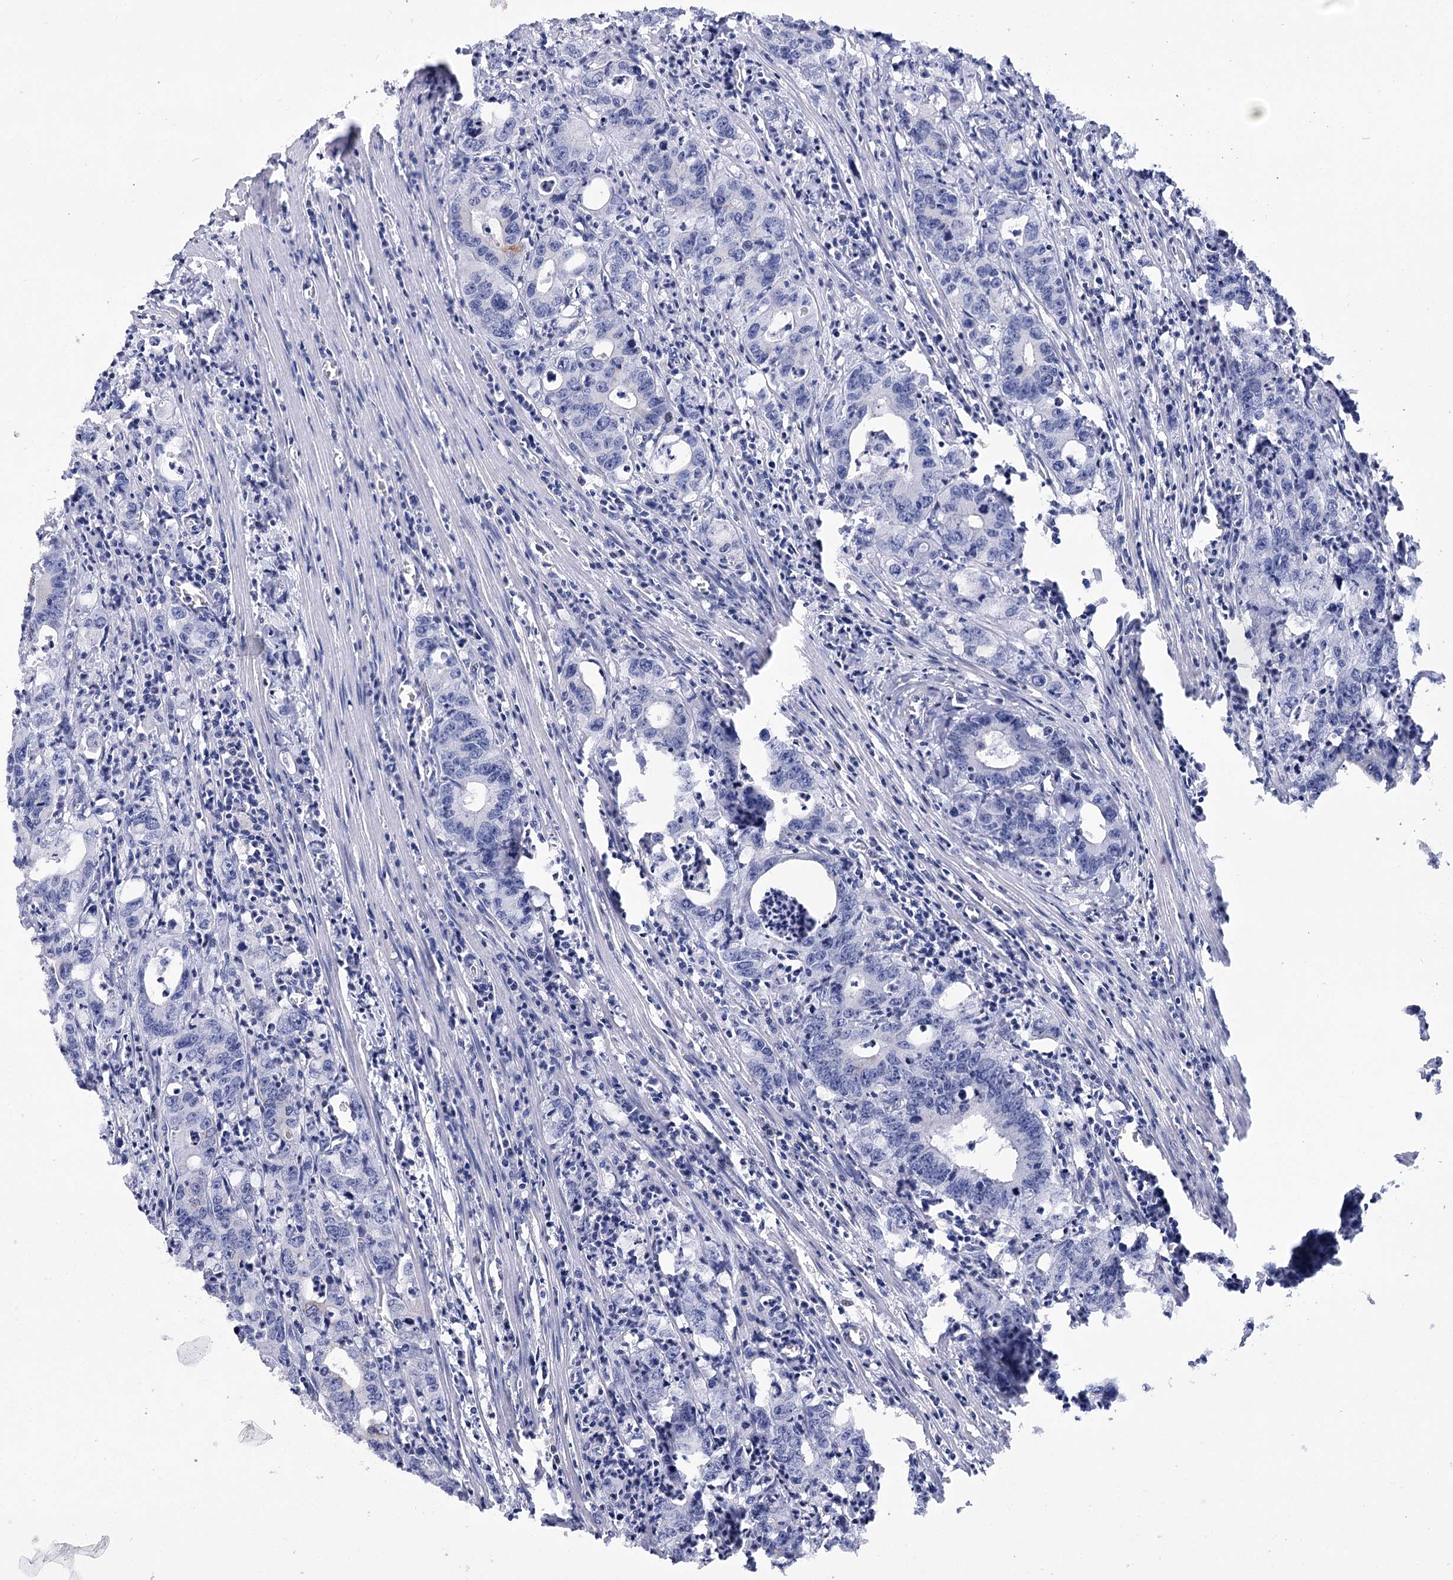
{"staining": {"intensity": "negative", "quantity": "none", "location": "none"}, "tissue": "colorectal cancer", "cell_type": "Tumor cells", "image_type": "cancer", "snomed": [{"axis": "morphology", "description": "Adenocarcinoma, NOS"}, {"axis": "topography", "description": "Colon"}], "caption": "This photomicrograph is of colorectal cancer stained with immunohistochemistry to label a protein in brown with the nuclei are counter-stained blue. There is no staining in tumor cells.", "gene": "RNF186", "patient": {"sex": "female", "age": 75}}